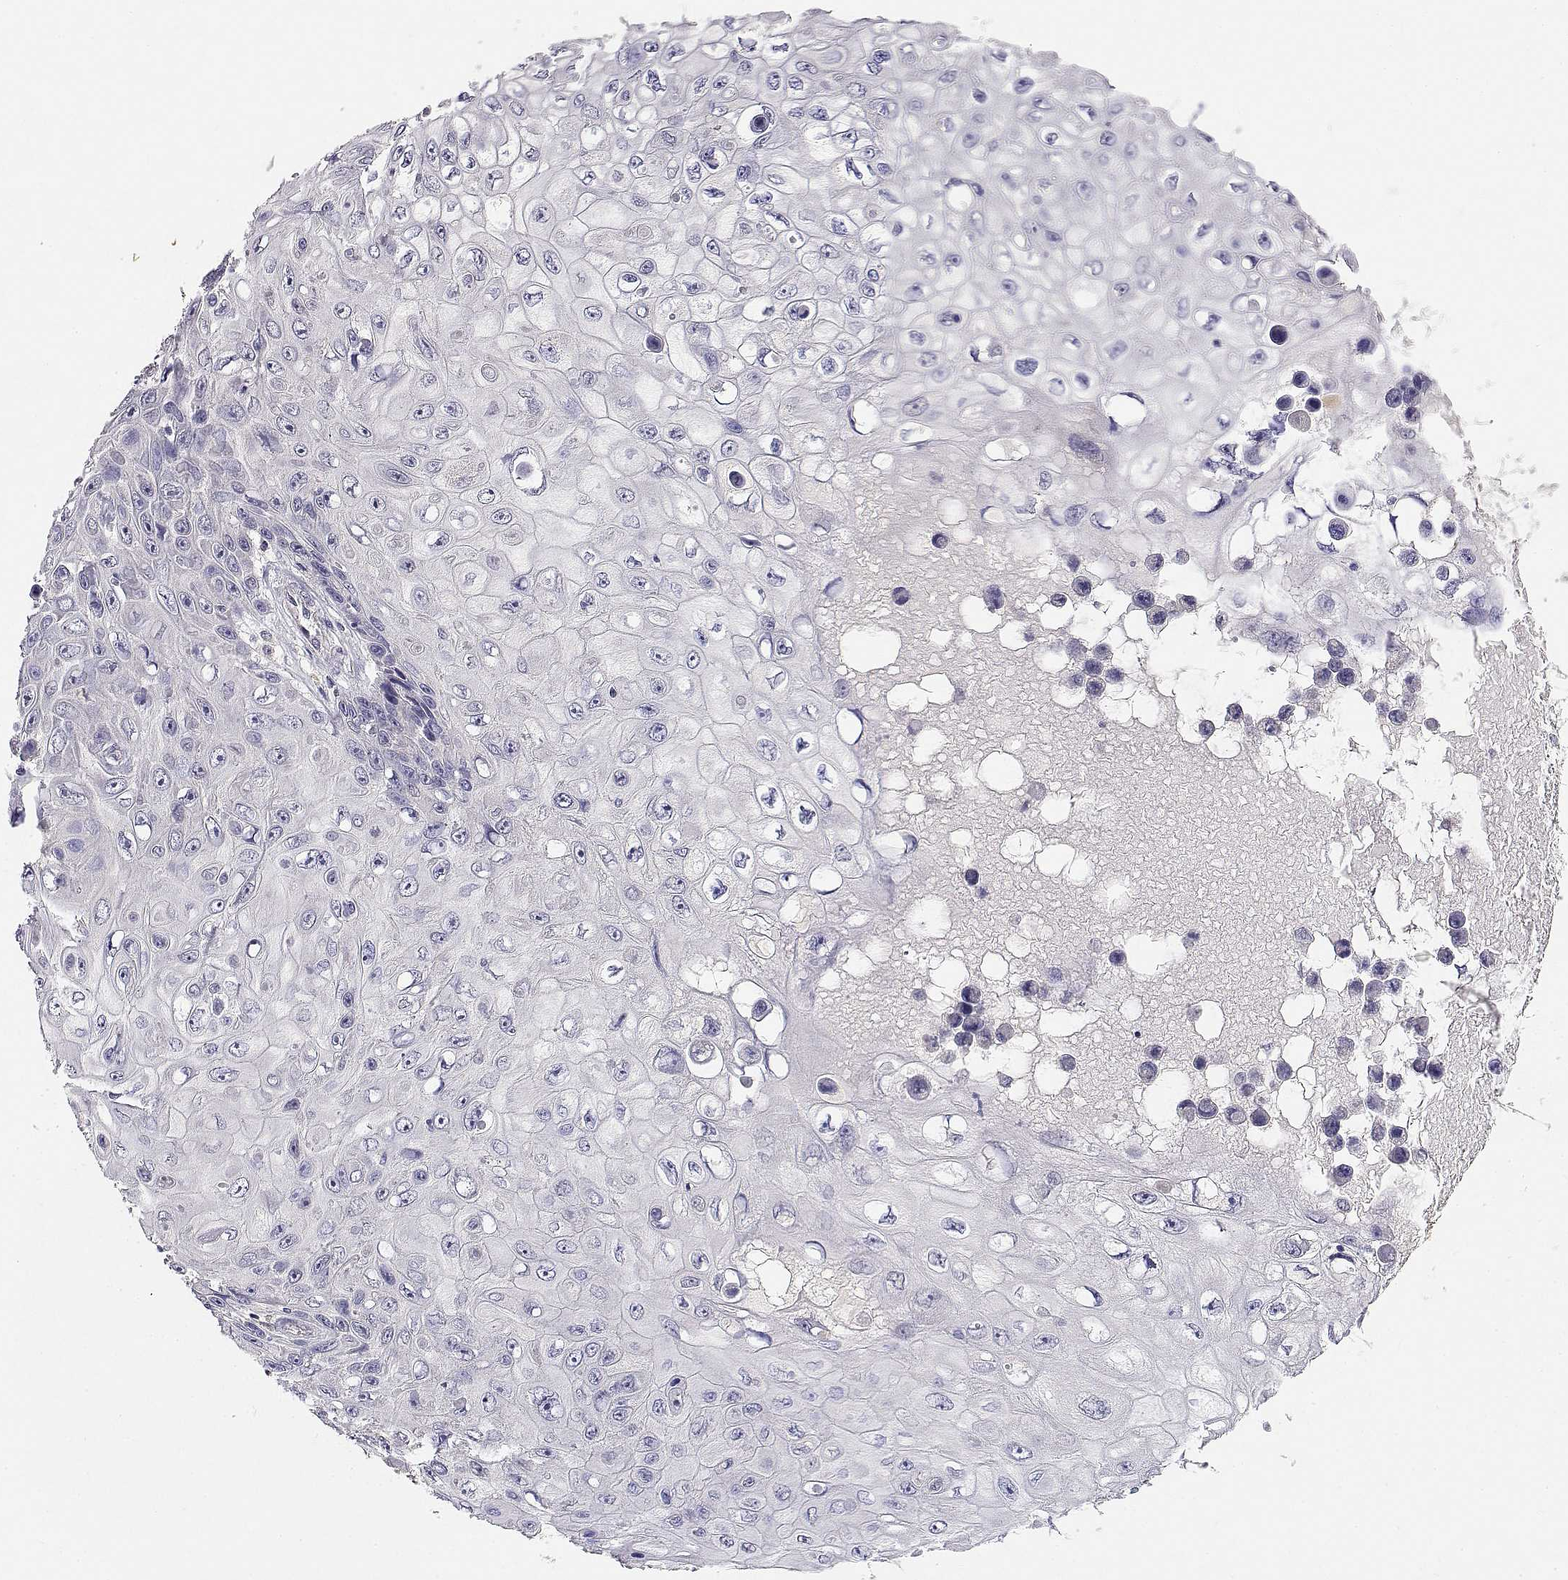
{"staining": {"intensity": "negative", "quantity": "none", "location": "none"}, "tissue": "skin cancer", "cell_type": "Tumor cells", "image_type": "cancer", "snomed": [{"axis": "morphology", "description": "Squamous cell carcinoma, NOS"}, {"axis": "topography", "description": "Skin"}], "caption": "The micrograph reveals no significant staining in tumor cells of skin squamous cell carcinoma. The staining was performed using DAB (3,3'-diaminobenzidine) to visualize the protein expression in brown, while the nuclei were stained in blue with hematoxylin (Magnification: 20x).", "gene": "ADA", "patient": {"sex": "male", "age": 82}}